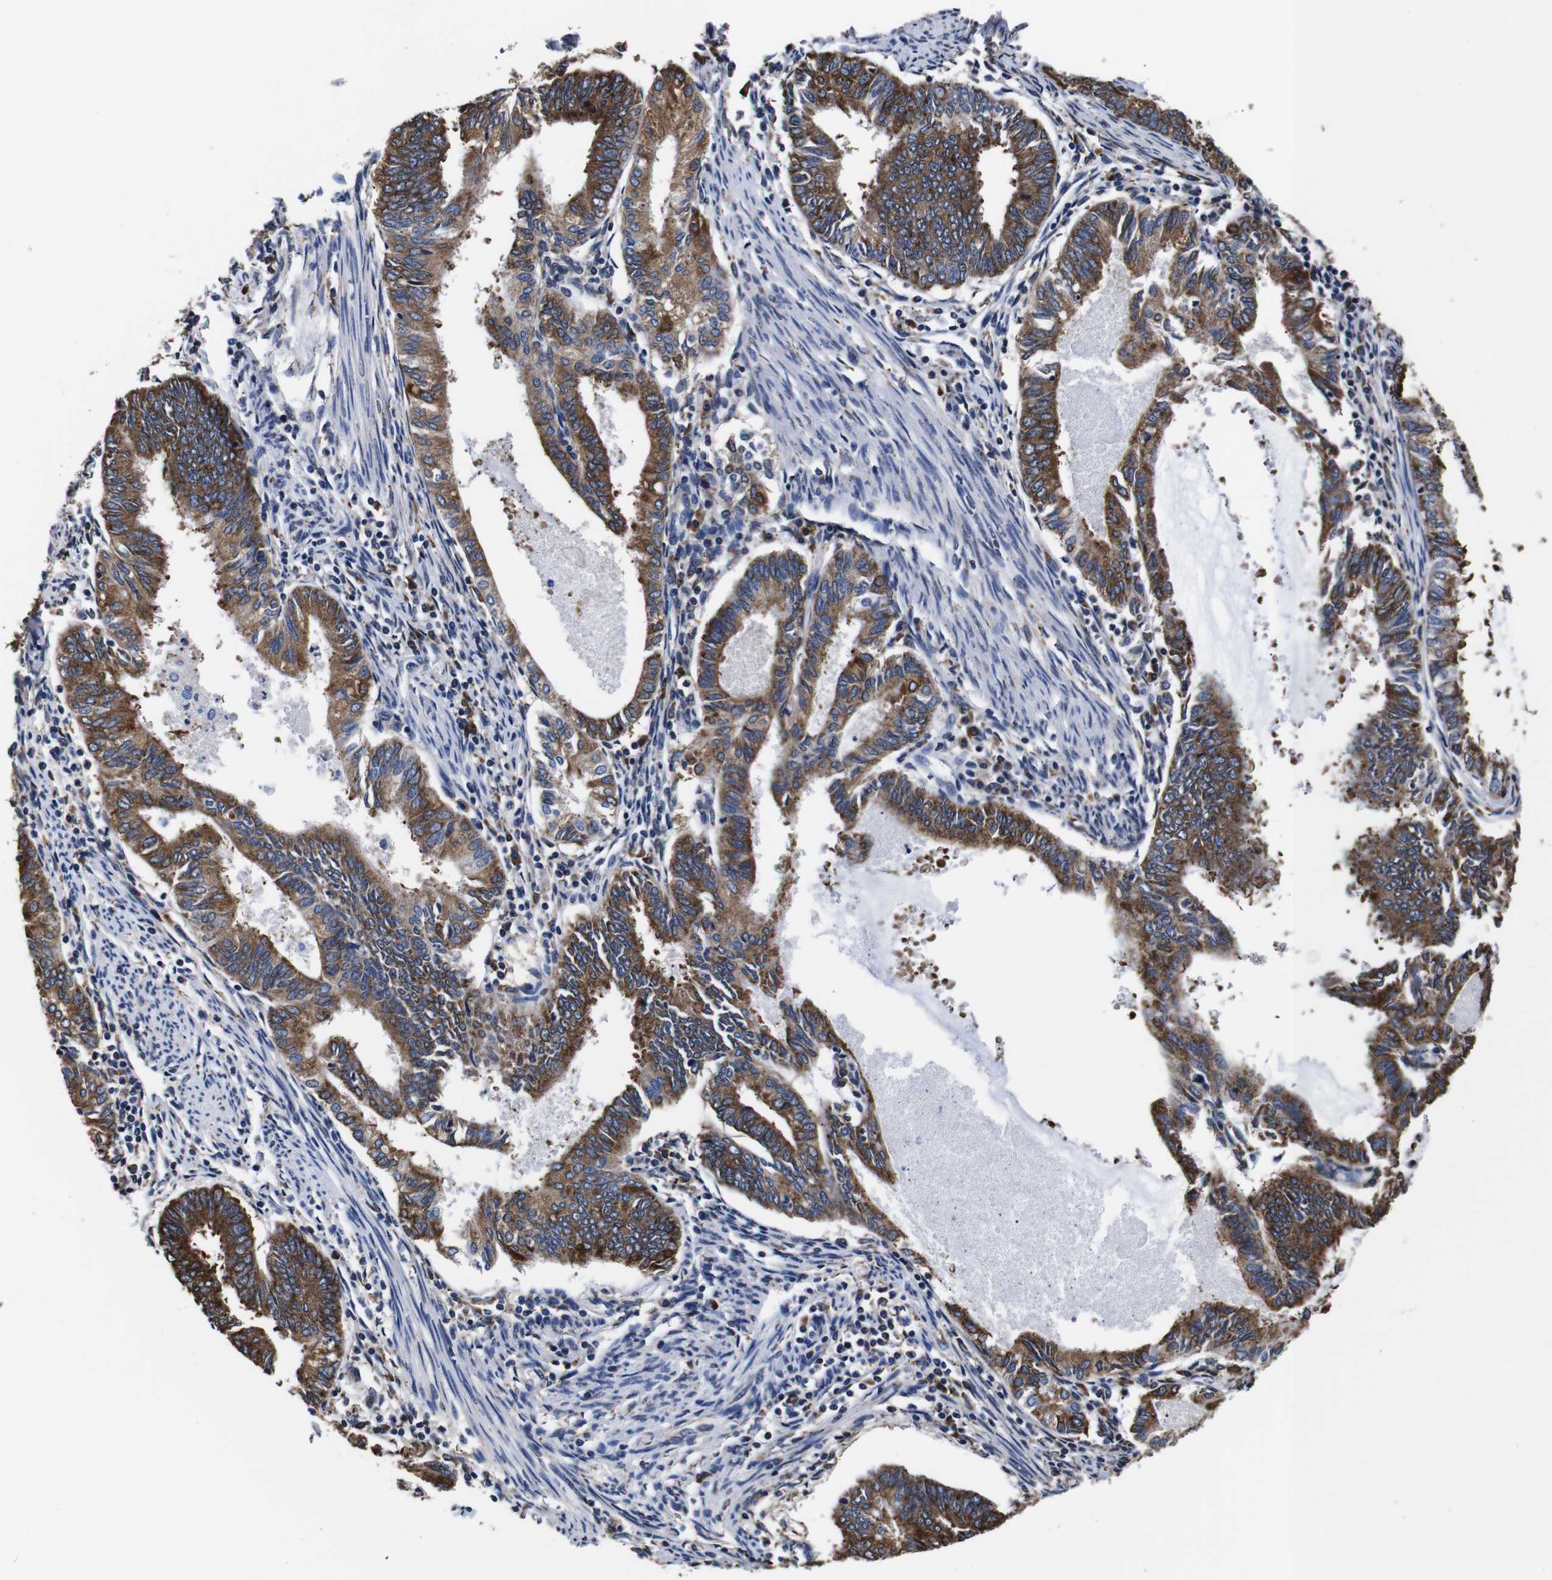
{"staining": {"intensity": "moderate", "quantity": ">75%", "location": "cytoplasmic/membranous"}, "tissue": "endometrial cancer", "cell_type": "Tumor cells", "image_type": "cancer", "snomed": [{"axis": "morphology", "description": "Adenocarcinoma, NOS"}, {"axis": "topography", "description": "Endometrium"}], "caption": "A brown stain shows moderate cytoplasmic/membranous expression of a protein in human endometrial cancer (adenocarcinoma) tumor cells.", "gene": "PPIB", "patient": {"sex": "female", "age": 86}}